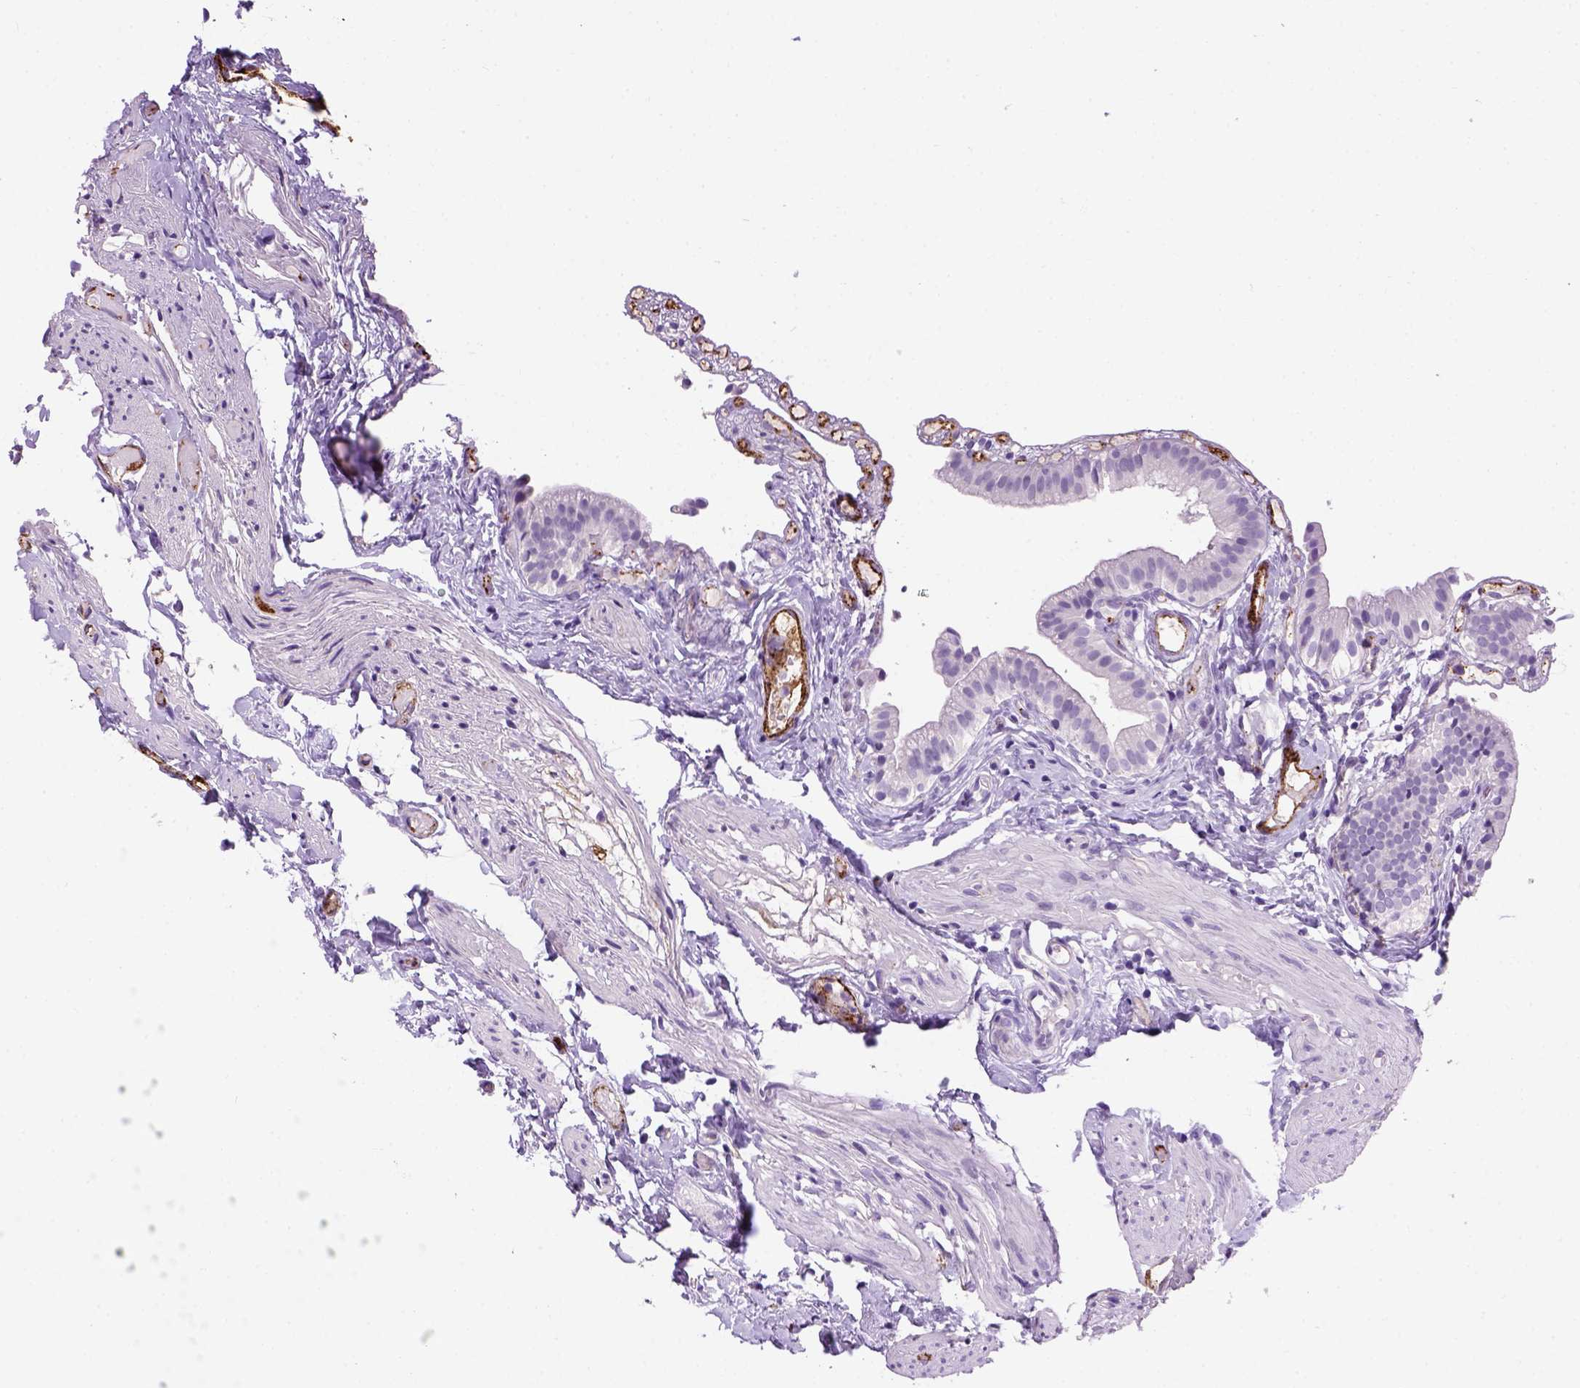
{"staining": {"intensity": "negative", "quantity": "none", "location": "none"}, "tissue": "gallbladder", "cell_type": "Glandular cells", "image_type": "normal", "snomed": [{"axis": "morphology", "description": "Normal tissue, NOS"}, {"axis": "topography", "description": "Gallbladder"}], "caption": "Immunohistochemistry (IHC) micrograph of benign gallbladder: gallbladder stained with DAB (3,3'-diaminobenzidine) demonstrates no significant protein positivity in glandular cells.", "gene": "VWF", "patient": {"sex": "female", "age": 47}}